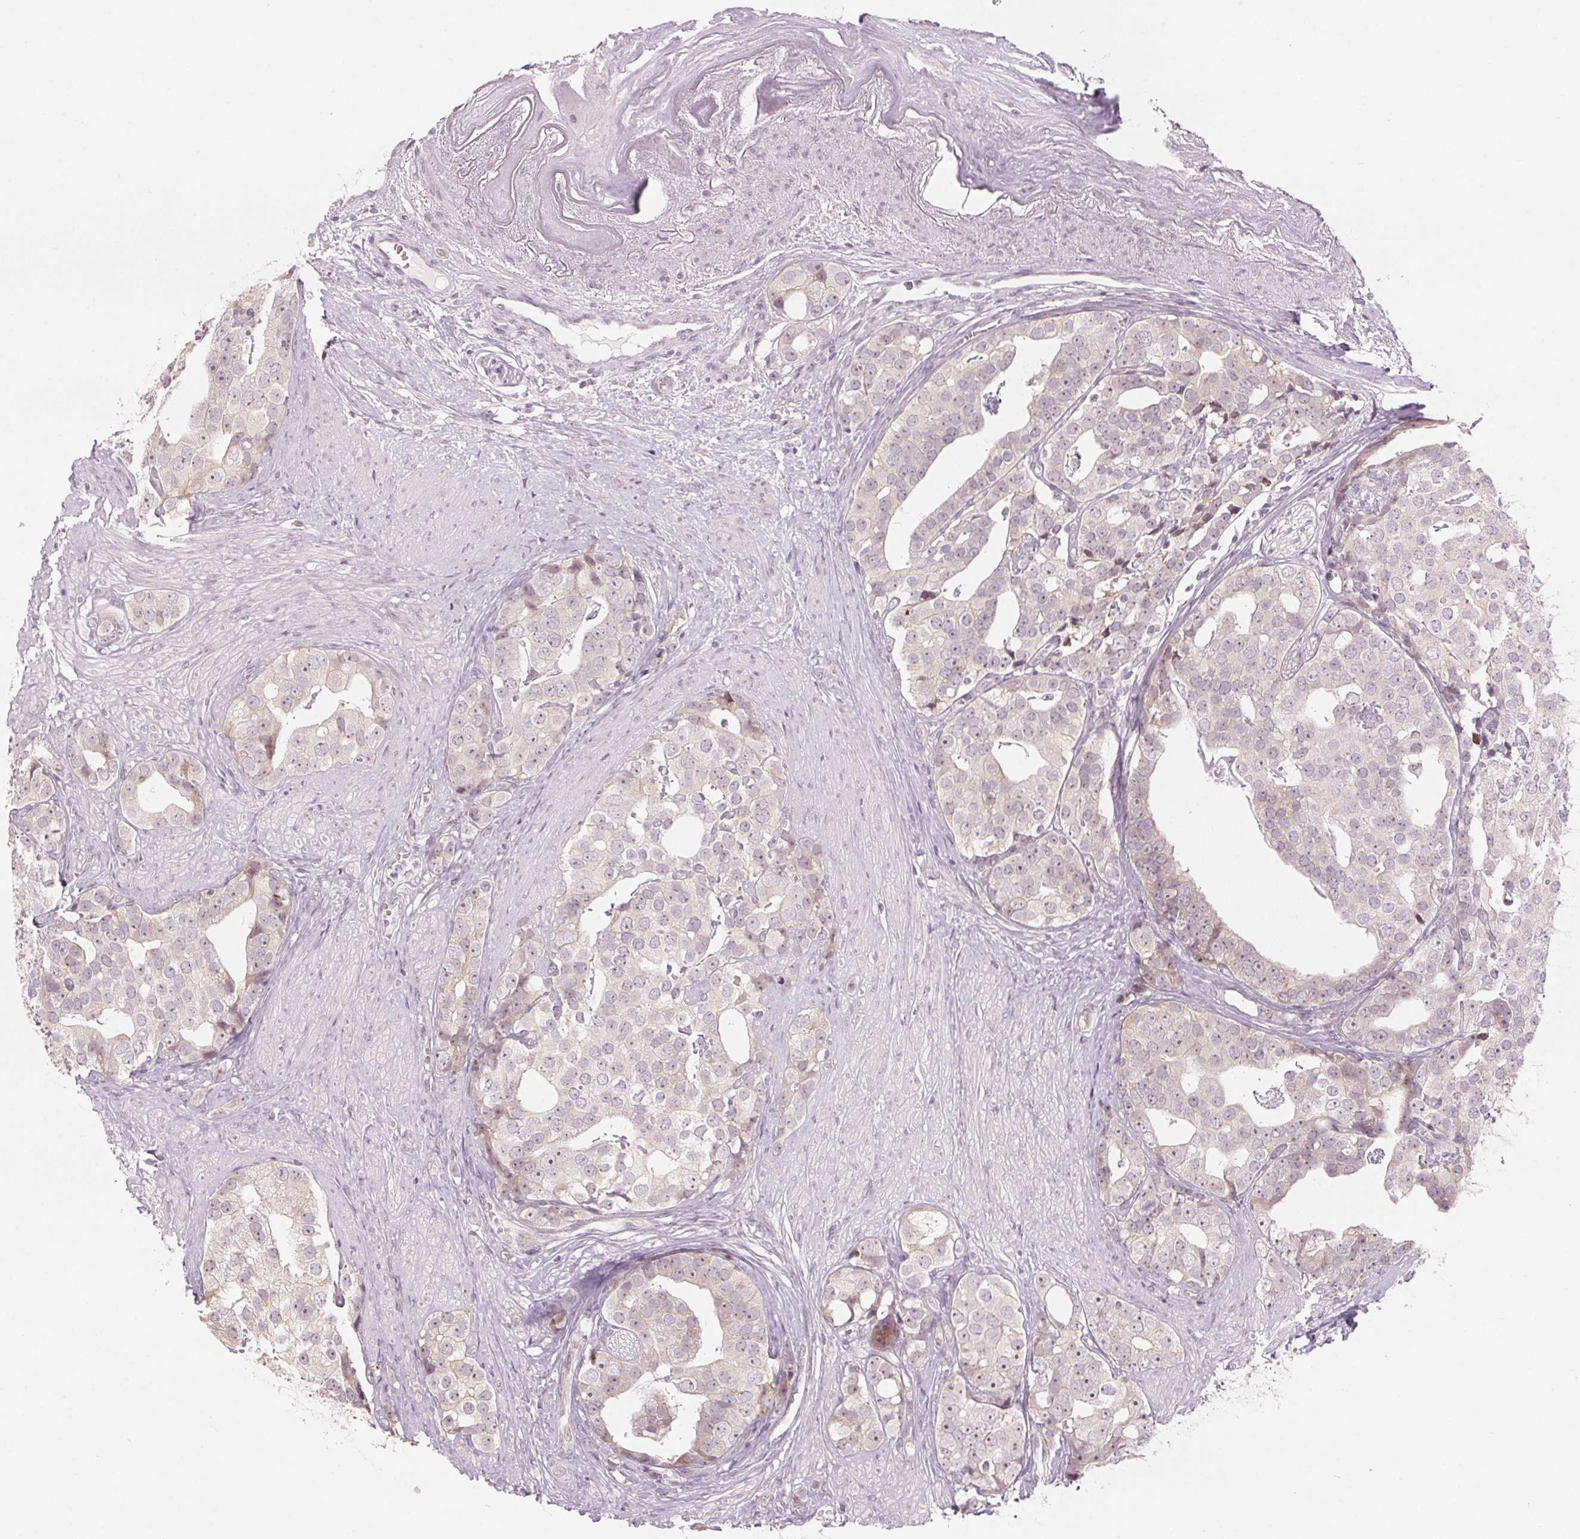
{"staining": {"intensity": "negative", "quantity": "none", "location": "none"}, "tissue": "prostate cancer", "cell_type": "Tumor cells", "image_type": "cancer", "snomed": [{"axis": "morphology", "description": "Adenocarcinoma, High grade"}, {"axis": "topography", "description": "Prostate"}], "caption": "This is an immunohistochemistry (IHC) image of human adenocarcinoma (high-grade) (prostate). There is no positivity in tumor cells.", "gene": "TMED6", "patient": {"sex": "male", "age": 71}}